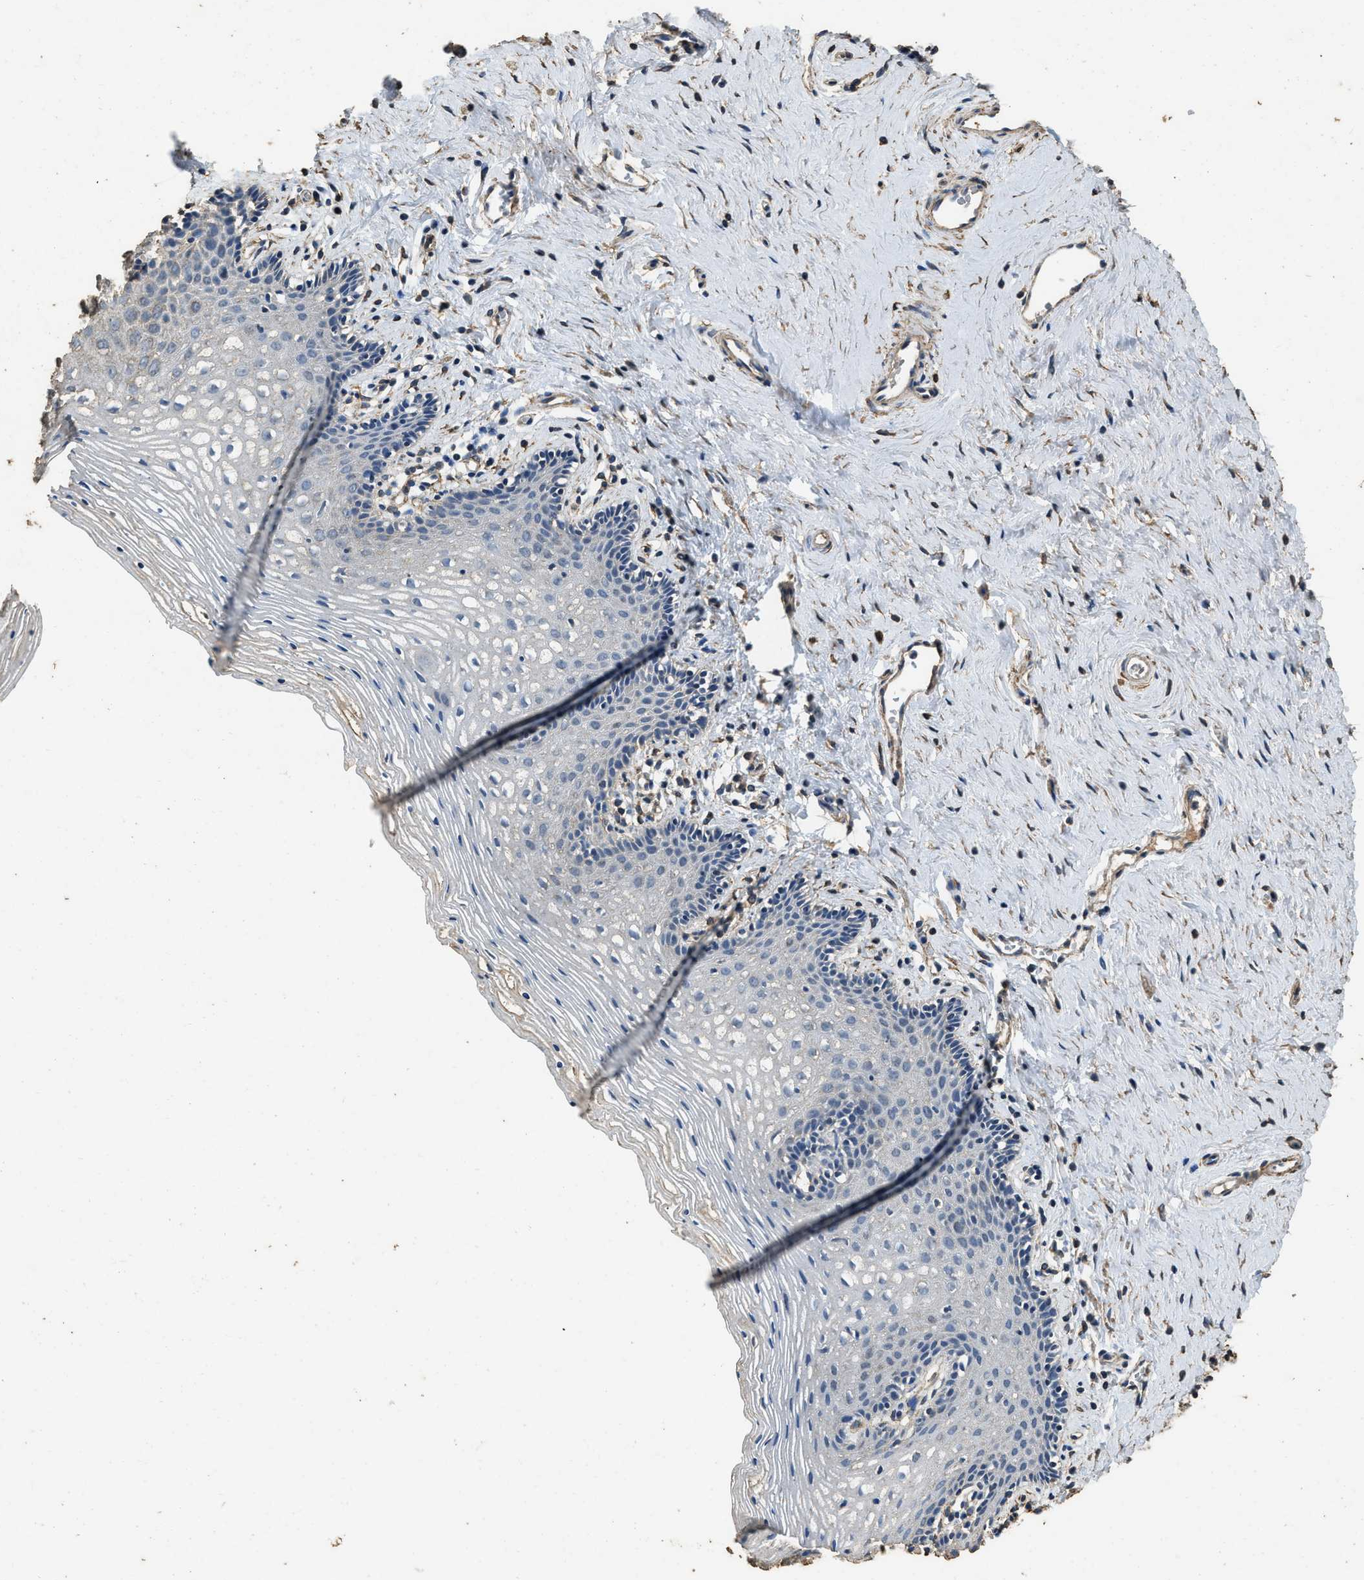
{"staining": {"intensity": "negative", "quantity": "none", "location": "none"}, "tissue": "vagina", "cell_type": "Squamous epithelial cells", "image_type": "normal", "snomed": [{"axis": "morphology", "description": "Normal tissue, NOS"}, {"axis": "topography", "description": "Vagina"}], "caption": "An immunohistochemistry photomicrograph of unremarkable vagina is shown. There is no staining in squamous epithelial cells of vagina. (Immunohistochemistry (ihc), brightfield microscopy, high magnification).", "gene": "MIB1", "patient": {"sex": "female", "age": 32}}